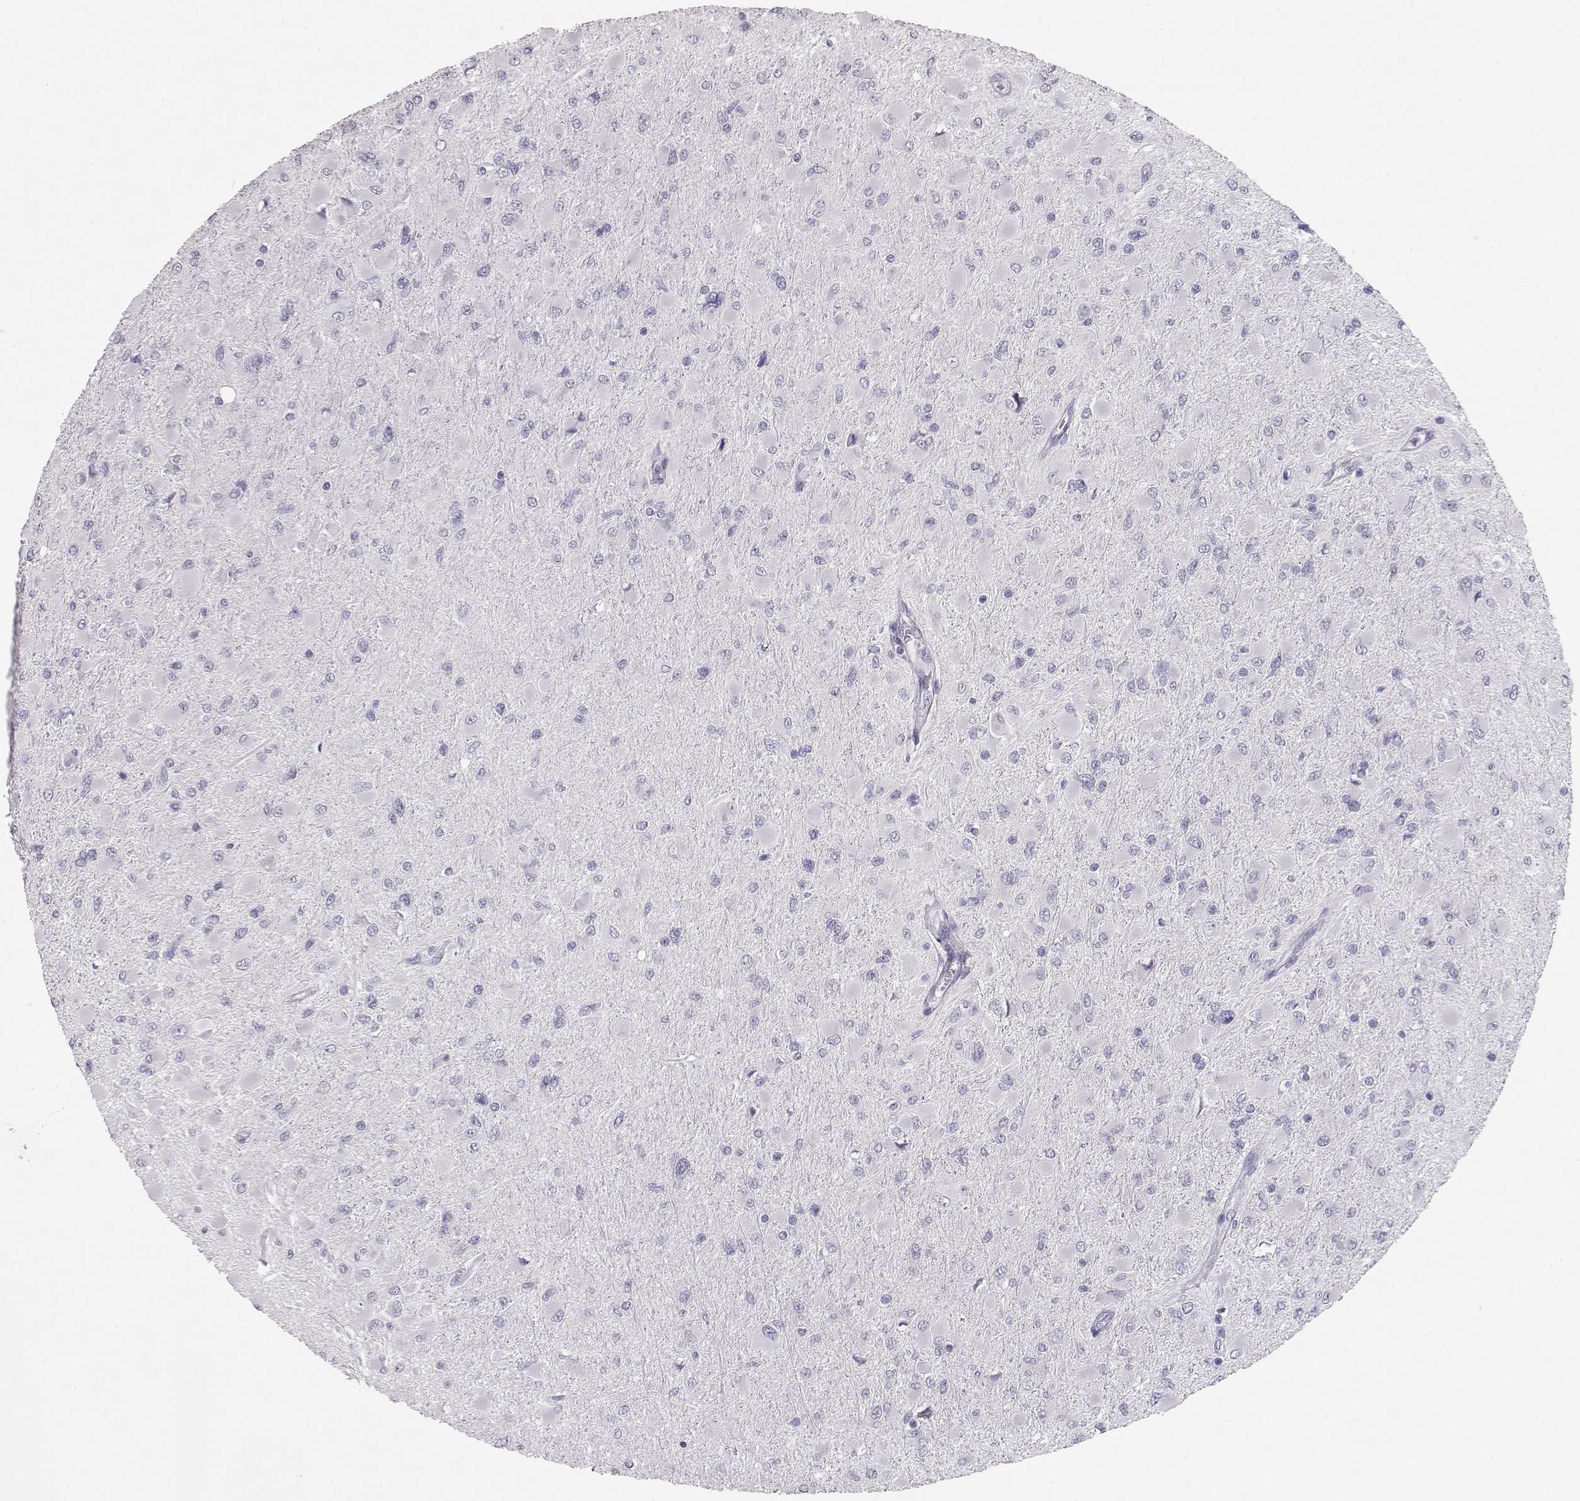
{"staining": {"intensity": "negative", "quantity": "none", "location": "none"}, "tissue": "glioma", "cell_type": "Tumor cells", "image_type": "cancer", "snomed": [{"axis": "morphology", "description": "Glioma, malignant, High grade"}, {"axis": "topography", "description": "Cerebral cortex"}], "caption": "This micrograph is of high-grade glioma (malignant) stained with immunohistochemistry (IHC) to label a protein in brown with the nuclei are counter-stained blue. There is no staining in tumor cells.", "gene": "LAMB3", "patient": {"sex": "female", "age": 36}}